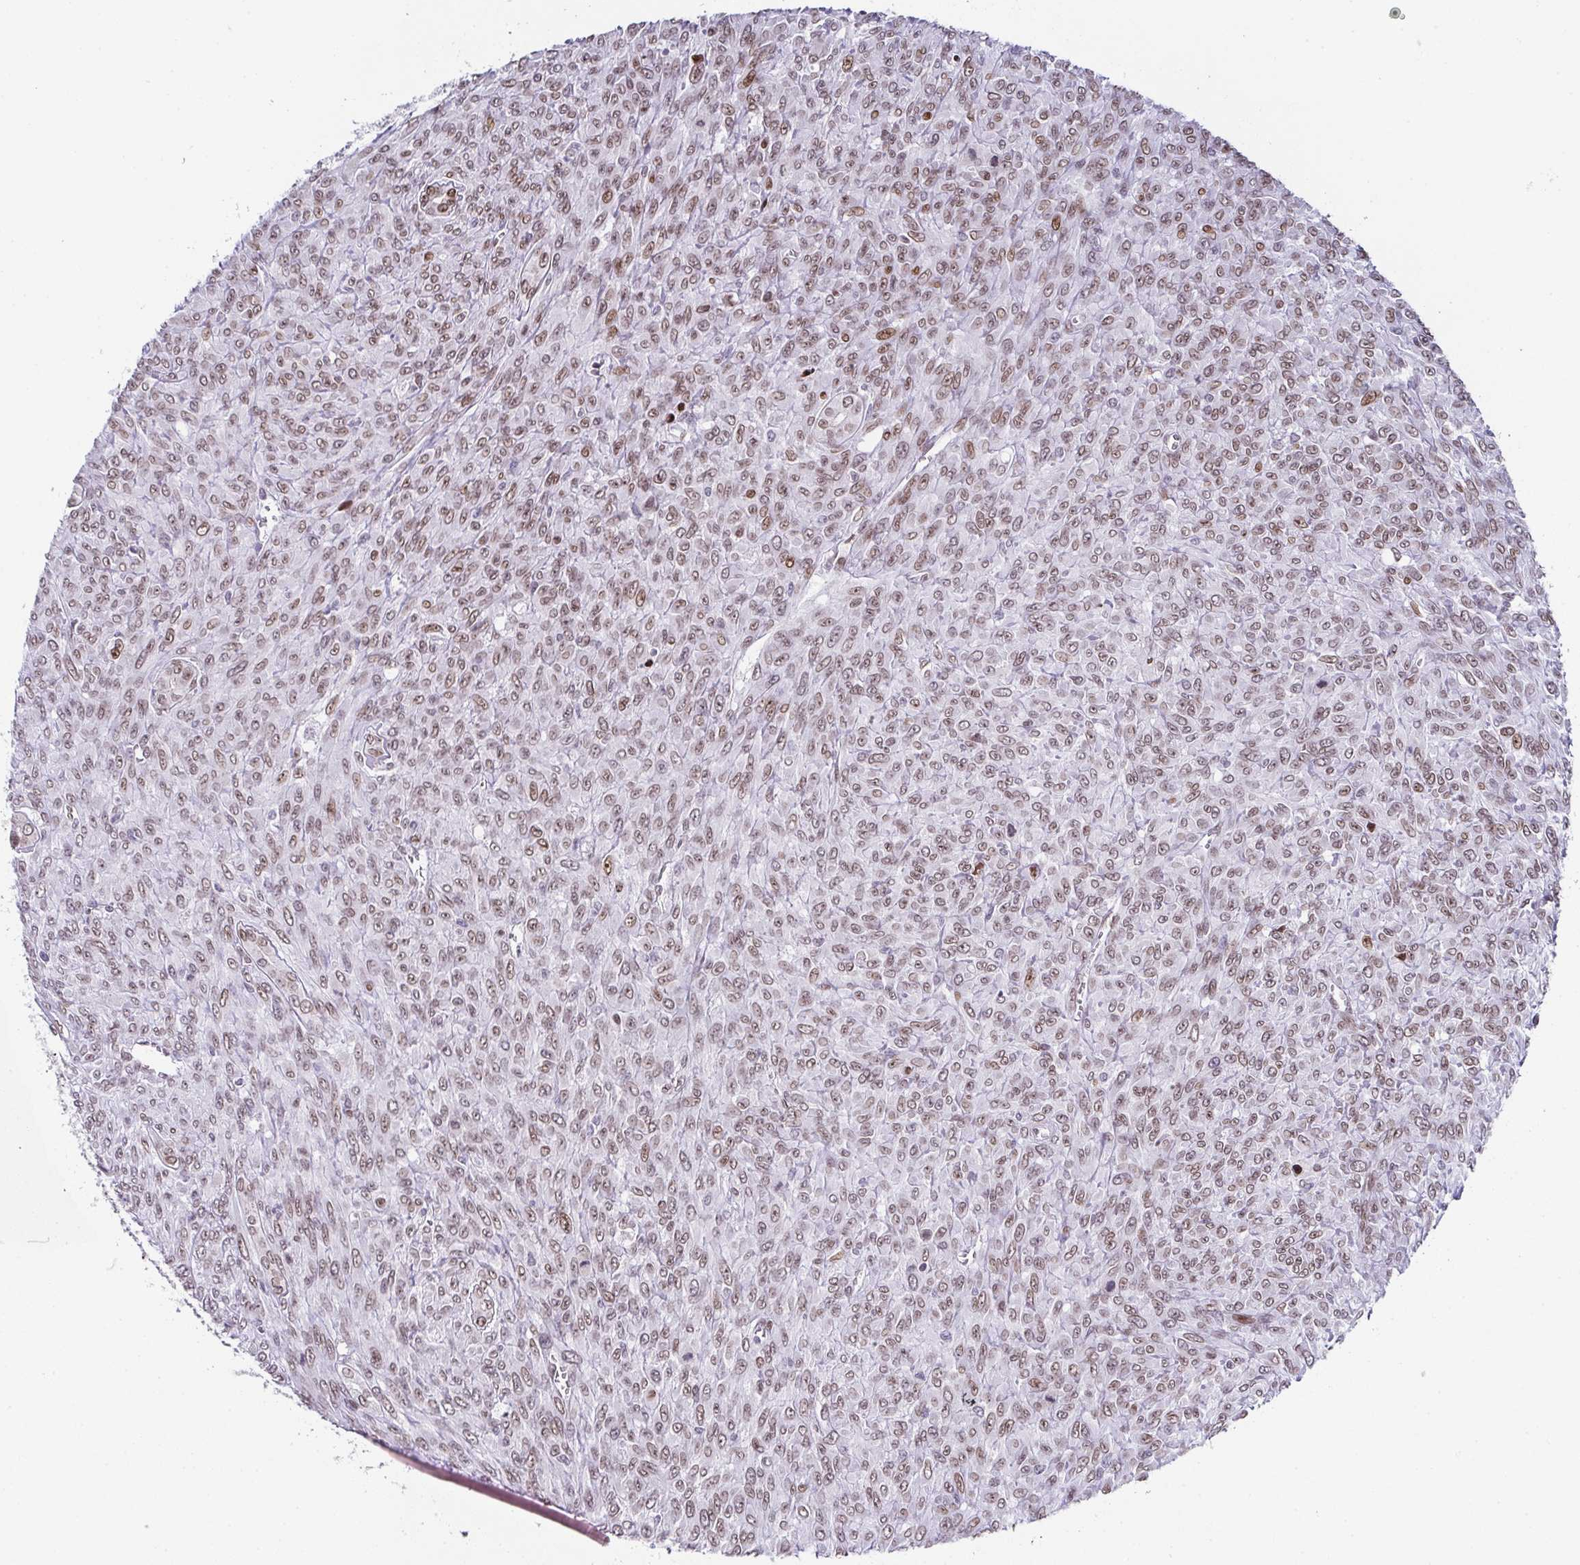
{"staining": {"intensity": "weak", "quantity": ">75%", "location": "nuclear"}, "tissue": "renal cancer", "cell_type": "Tumor cells", "image_type": "cancer", "snomed": [{"axis": "morphology", "description": "Adenocarcinoma, NOS"}, {"axis": "topography", "description": "Kidney"}], "caption": "Brown immunohistochemical staining in human adenocarcinoma (renal) demonstrates weak nuclear staining in approximately >75% of tumor cells. The protein of interest is stained brown, and the nuclei are stained in blue (DAB (3,3'-diaminobenzidine) IHC with brightfield microscopy, high magnification).", "gene": "RB1", "patient": {"sex": "male", "age": 58}}